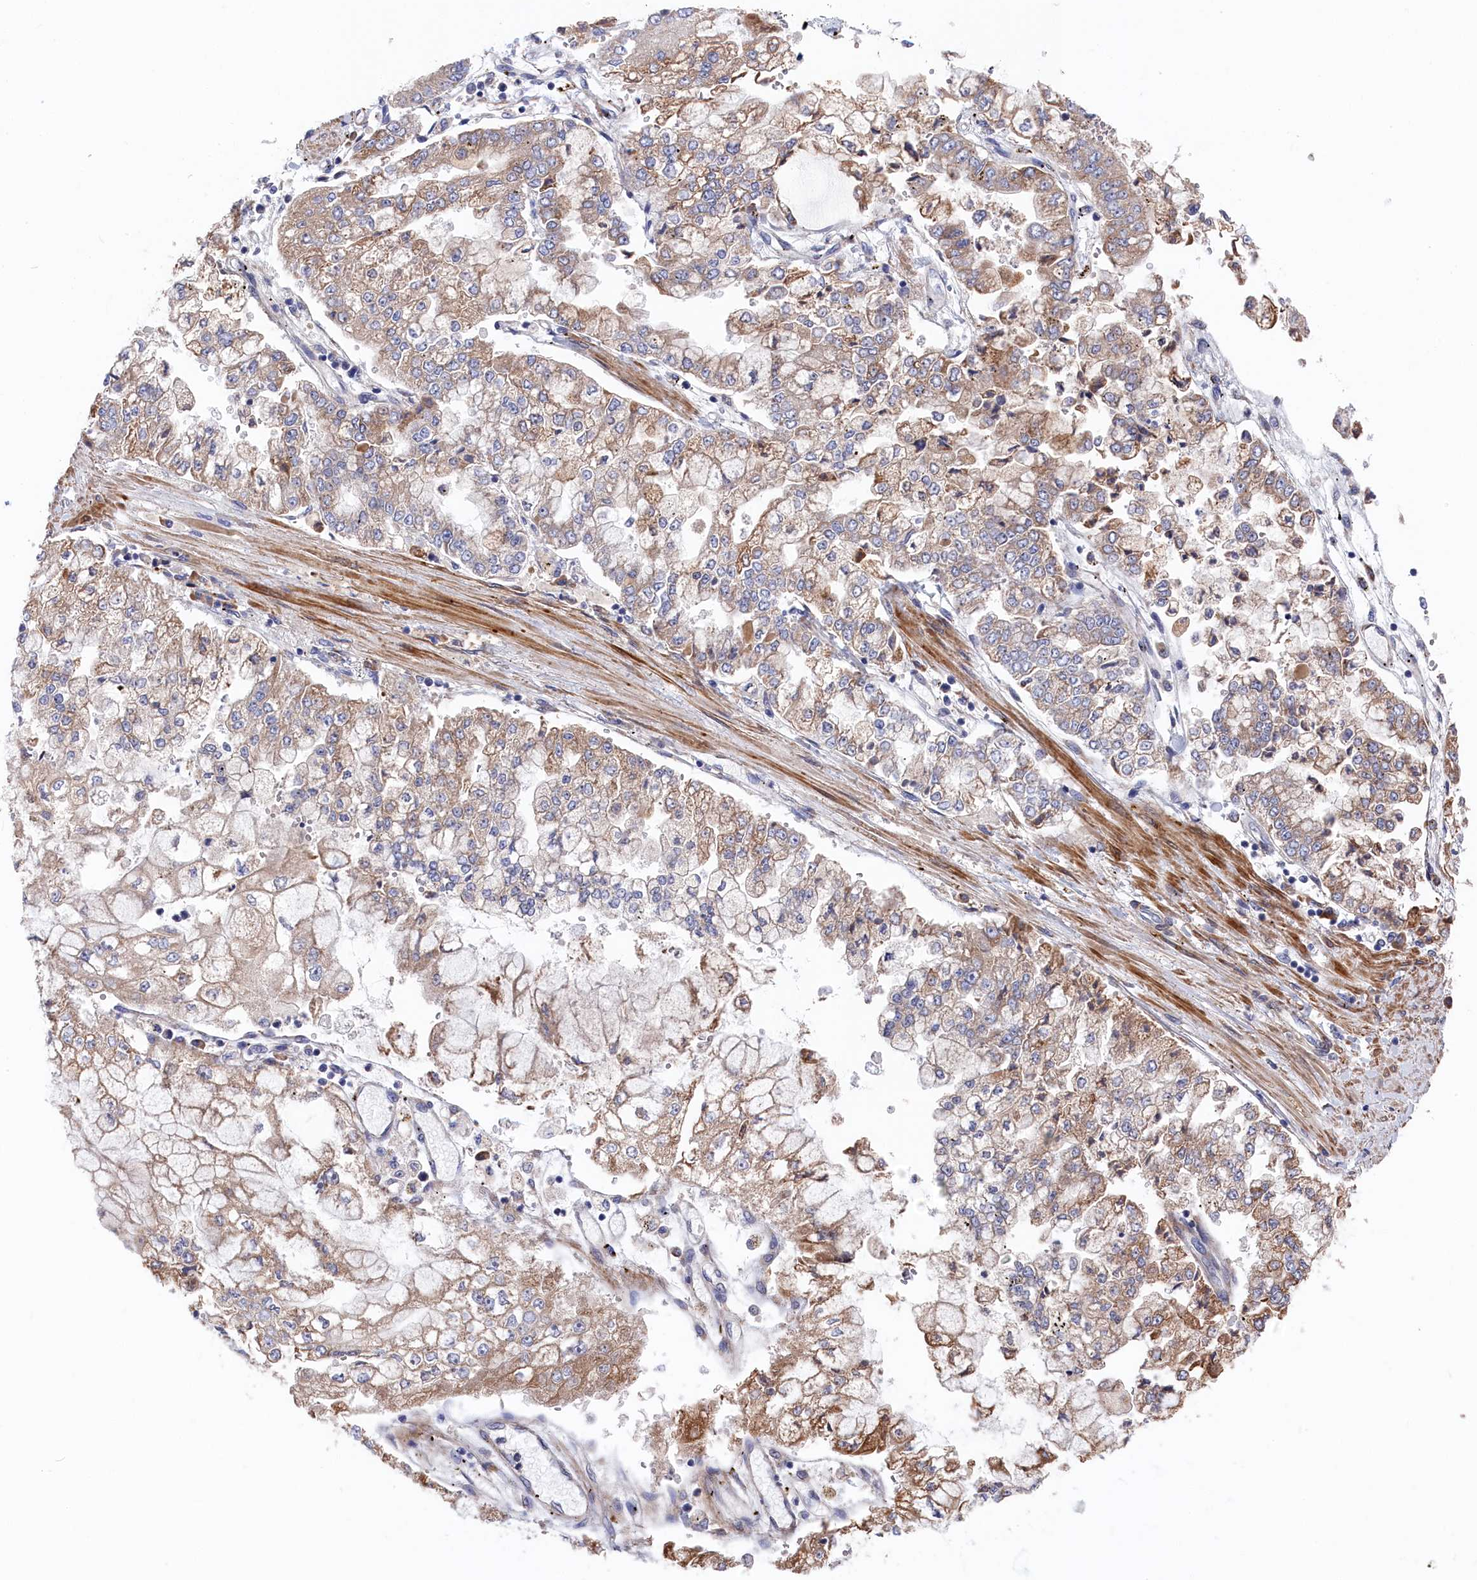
{"staining": {"intensity": "moderate", "quantity": "25%-75%", "location": "cytoplasmic/membranous"}, "tissue": "stomach cancer", "cell_type": "Tumor cells", "image_type": "cancer", "snomed": [{"axis": "morphology", "description": "Adenocarcinoma, NOS"}, {"axis": "topography", "description": "Stomach"}], "caption": "DAB immunohistochemical staining of human stomach adenocarcinoma shows moderate cytoplasmic/membranous protein expression in approximately 25%-75% of tumor cells.", "gene": "CYB5D2", "patient": {"sex": "male", "age": 76}}